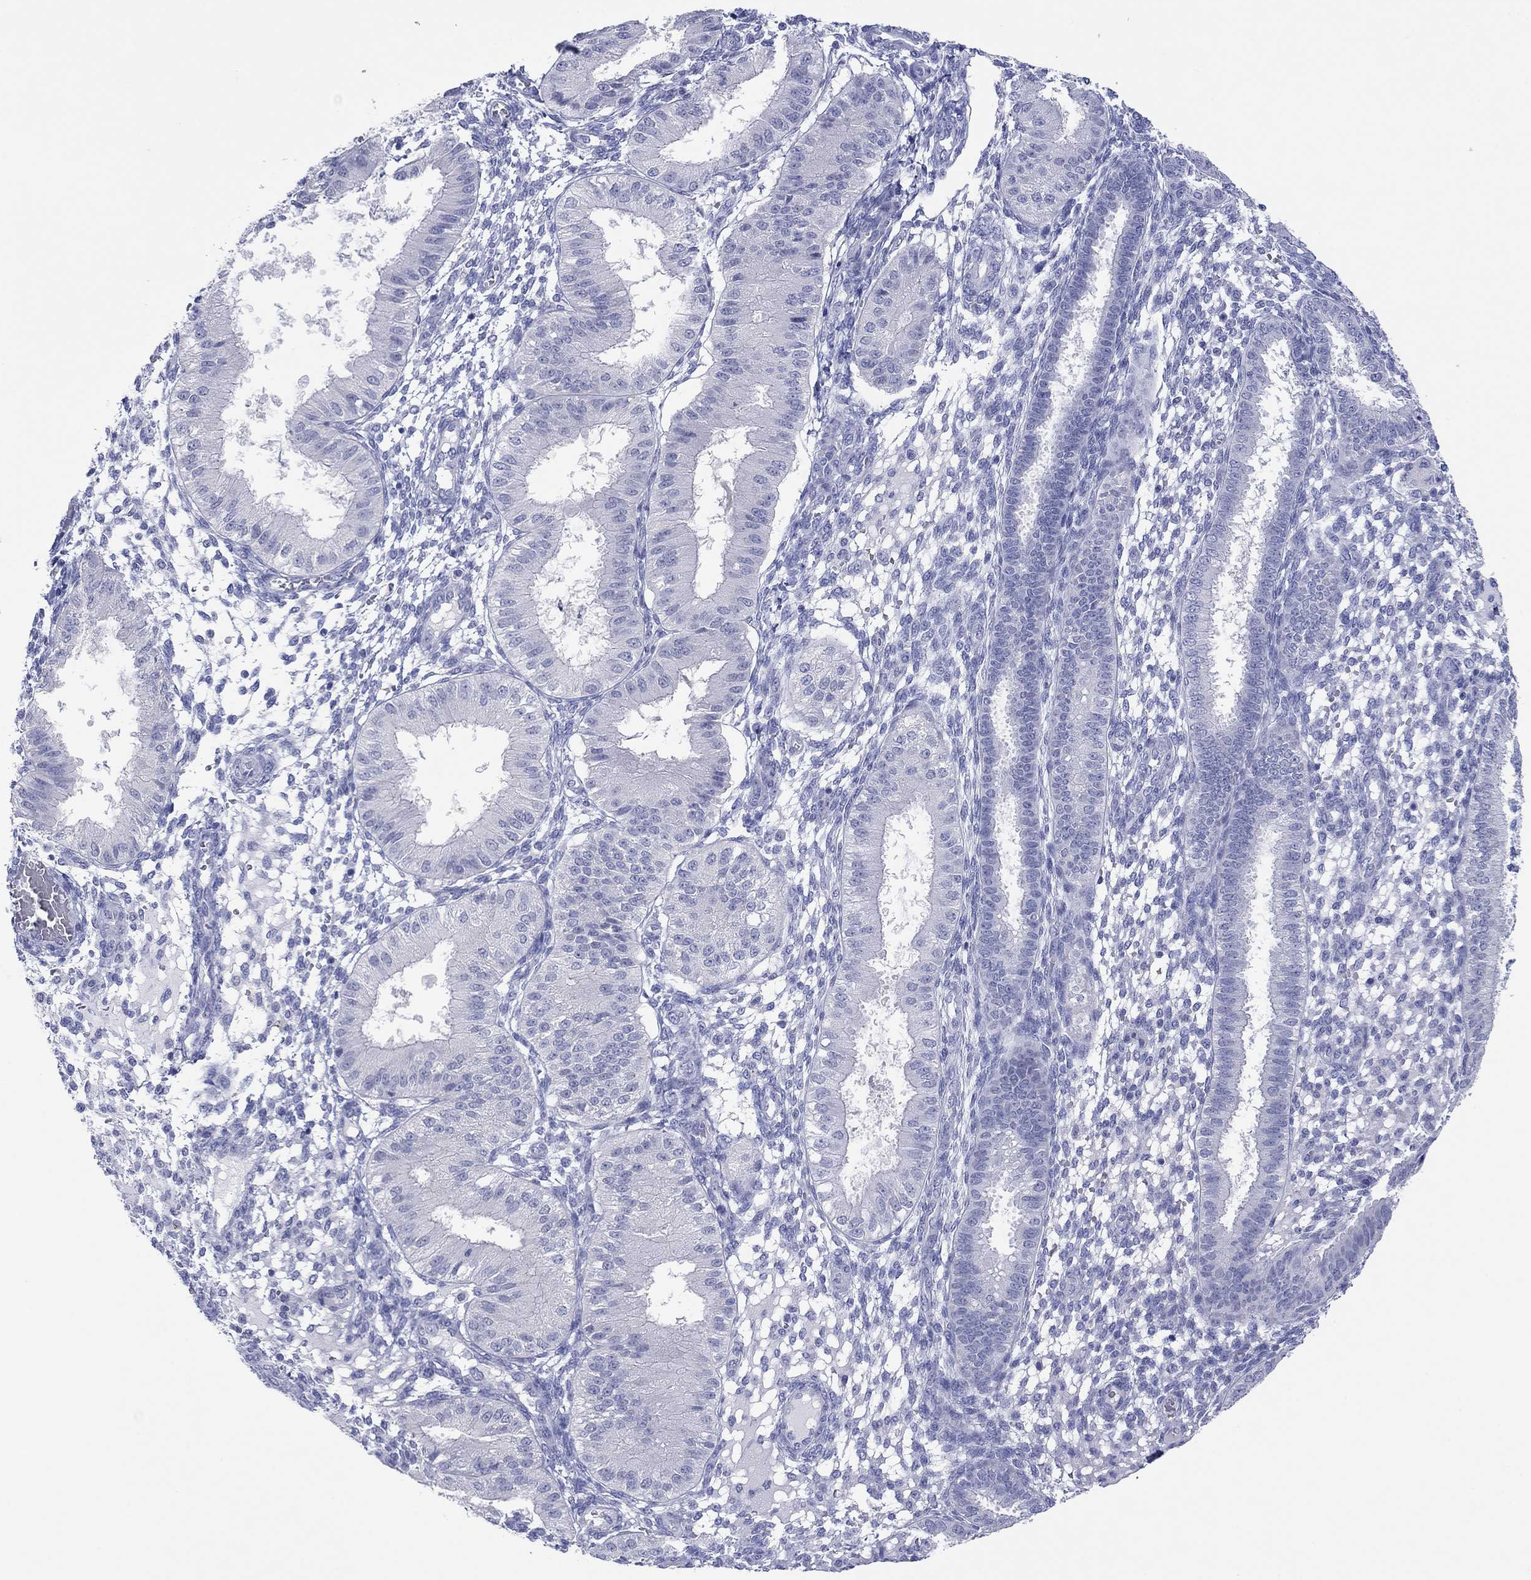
{"staining": {"intensity": "negative", "quantity": "none", "location": "none"}, "tissue": "endometrium", "cell_type": "Cells in endometrial stroma", "image_type": "normal", "snomed": [{"axis": "morphology", "description": "Normal tissue, NOS"}, {"axis": "topography", "description": "Endometrium"}], "caption": "There is no significant positivity in cells in endometrial stroma of endometrium. (Stains: DAB (3,3'-diaminobenzidine) immunohistochemistry (IHC) with hematoxylin counter stain, Microscopy: brightfield microscopy at high magnification).", "gene": "MAGEB6", "patient": {"sex": "female", "age": 43}}